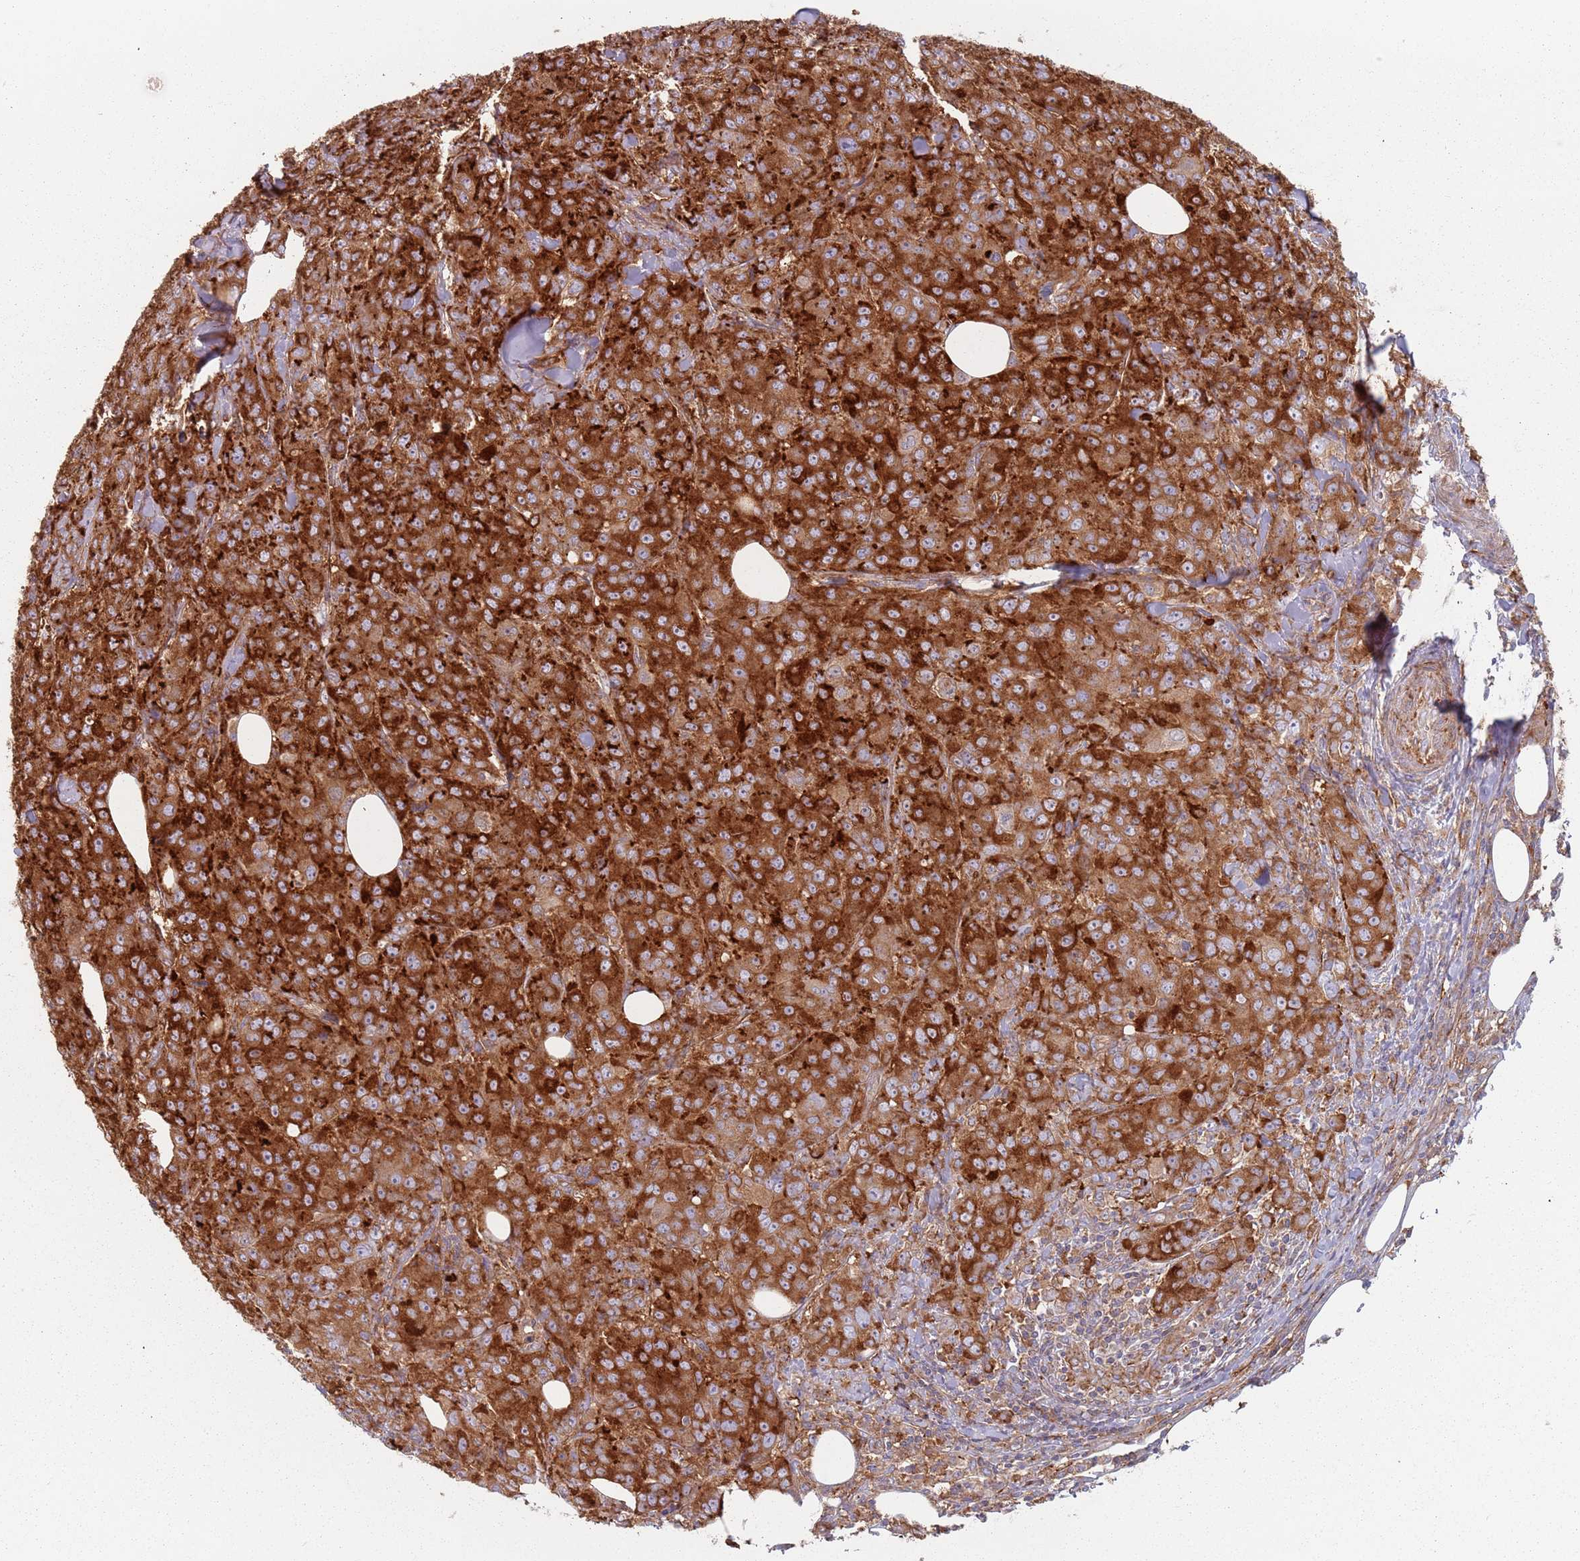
{"staining": {"intensity": "strong", "quantity": ">75%", "location": "cytoplasmic/membranous"}, "tissue": "breast cancer", "cell_type": "Tumor cells", "image_type": "cancer", "snomed": [{"axis": "morphology", "description": "Duct carcinoma"}, {"axis": "topography", "description": "Breast"}], "caption": "Approximately >75% of tumor cells in human breast cancer show strong cytoplasmic/membranous protein expression as visualized by brown immunohistochemical staining.", "gene": "TPD52L2", "patient": {"sex": "female", "age": 43}}